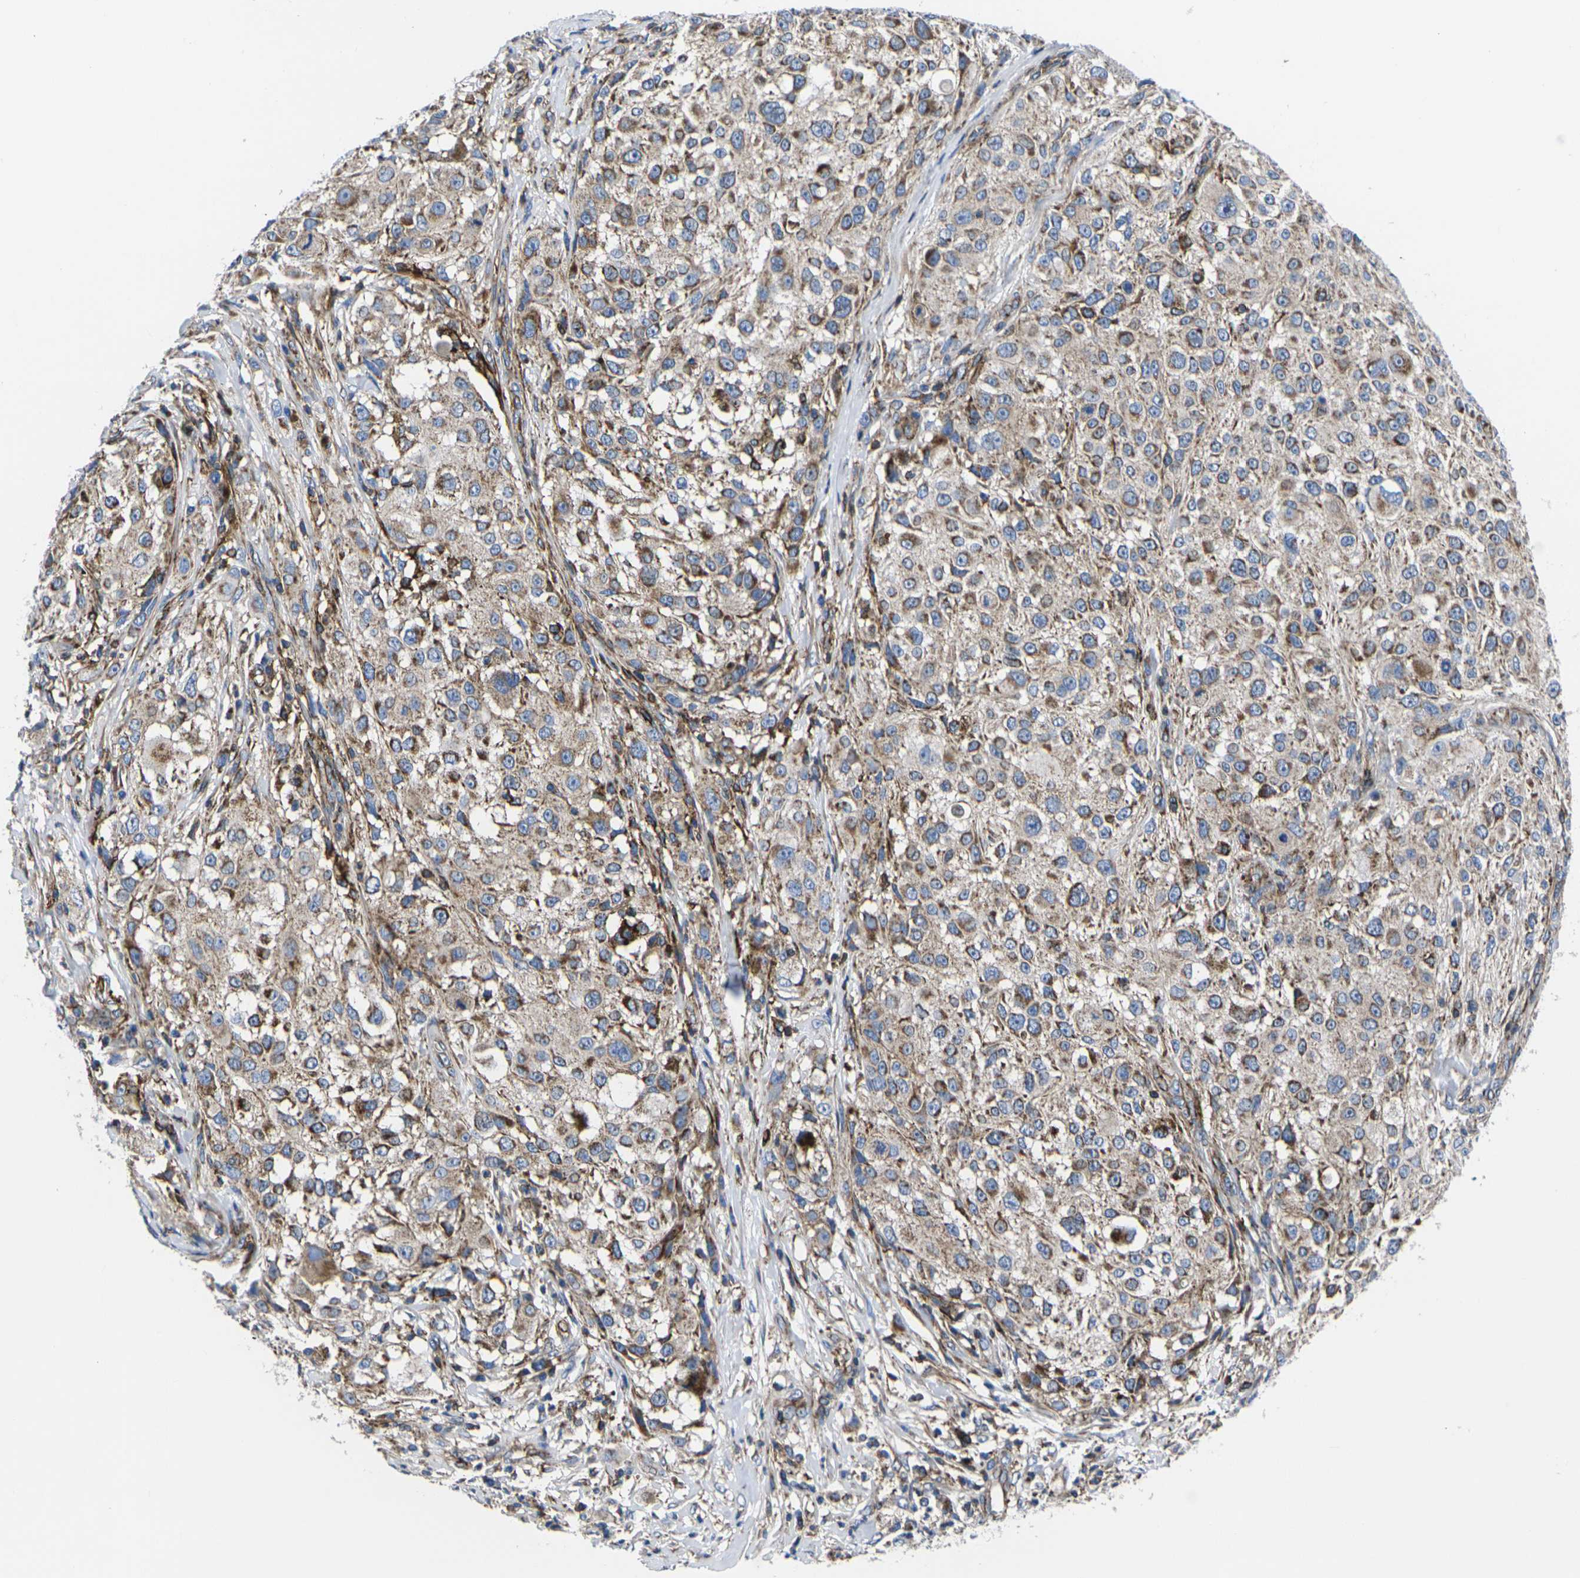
{"staining": {"intensity": "moderate", "quantity": ">75%", "location": "cytoplasmic/membranous"}, "tissue": "melanoma", "cell_type": "Tumor cells", "image_type": "cancer", "snomed": [{"axis": "morphology", "description": "Necrosis, NOS"}, {"axis": "morphology", "description": "Malignant melanoma, NOS"}, {"axis": "topography", "description": "Skin"}], "caption": "The photomicrograph shows a brown stain indicating the presence of a protein in the cytoplasmic/membranous of tumor cells in melanoma. Using DAB (brown) and hematoxylin (blue) stains, captured at high magnification using brightfield microscopy.", "gene": "GPR4", "patient": {"sex": "female", "age": 87}}